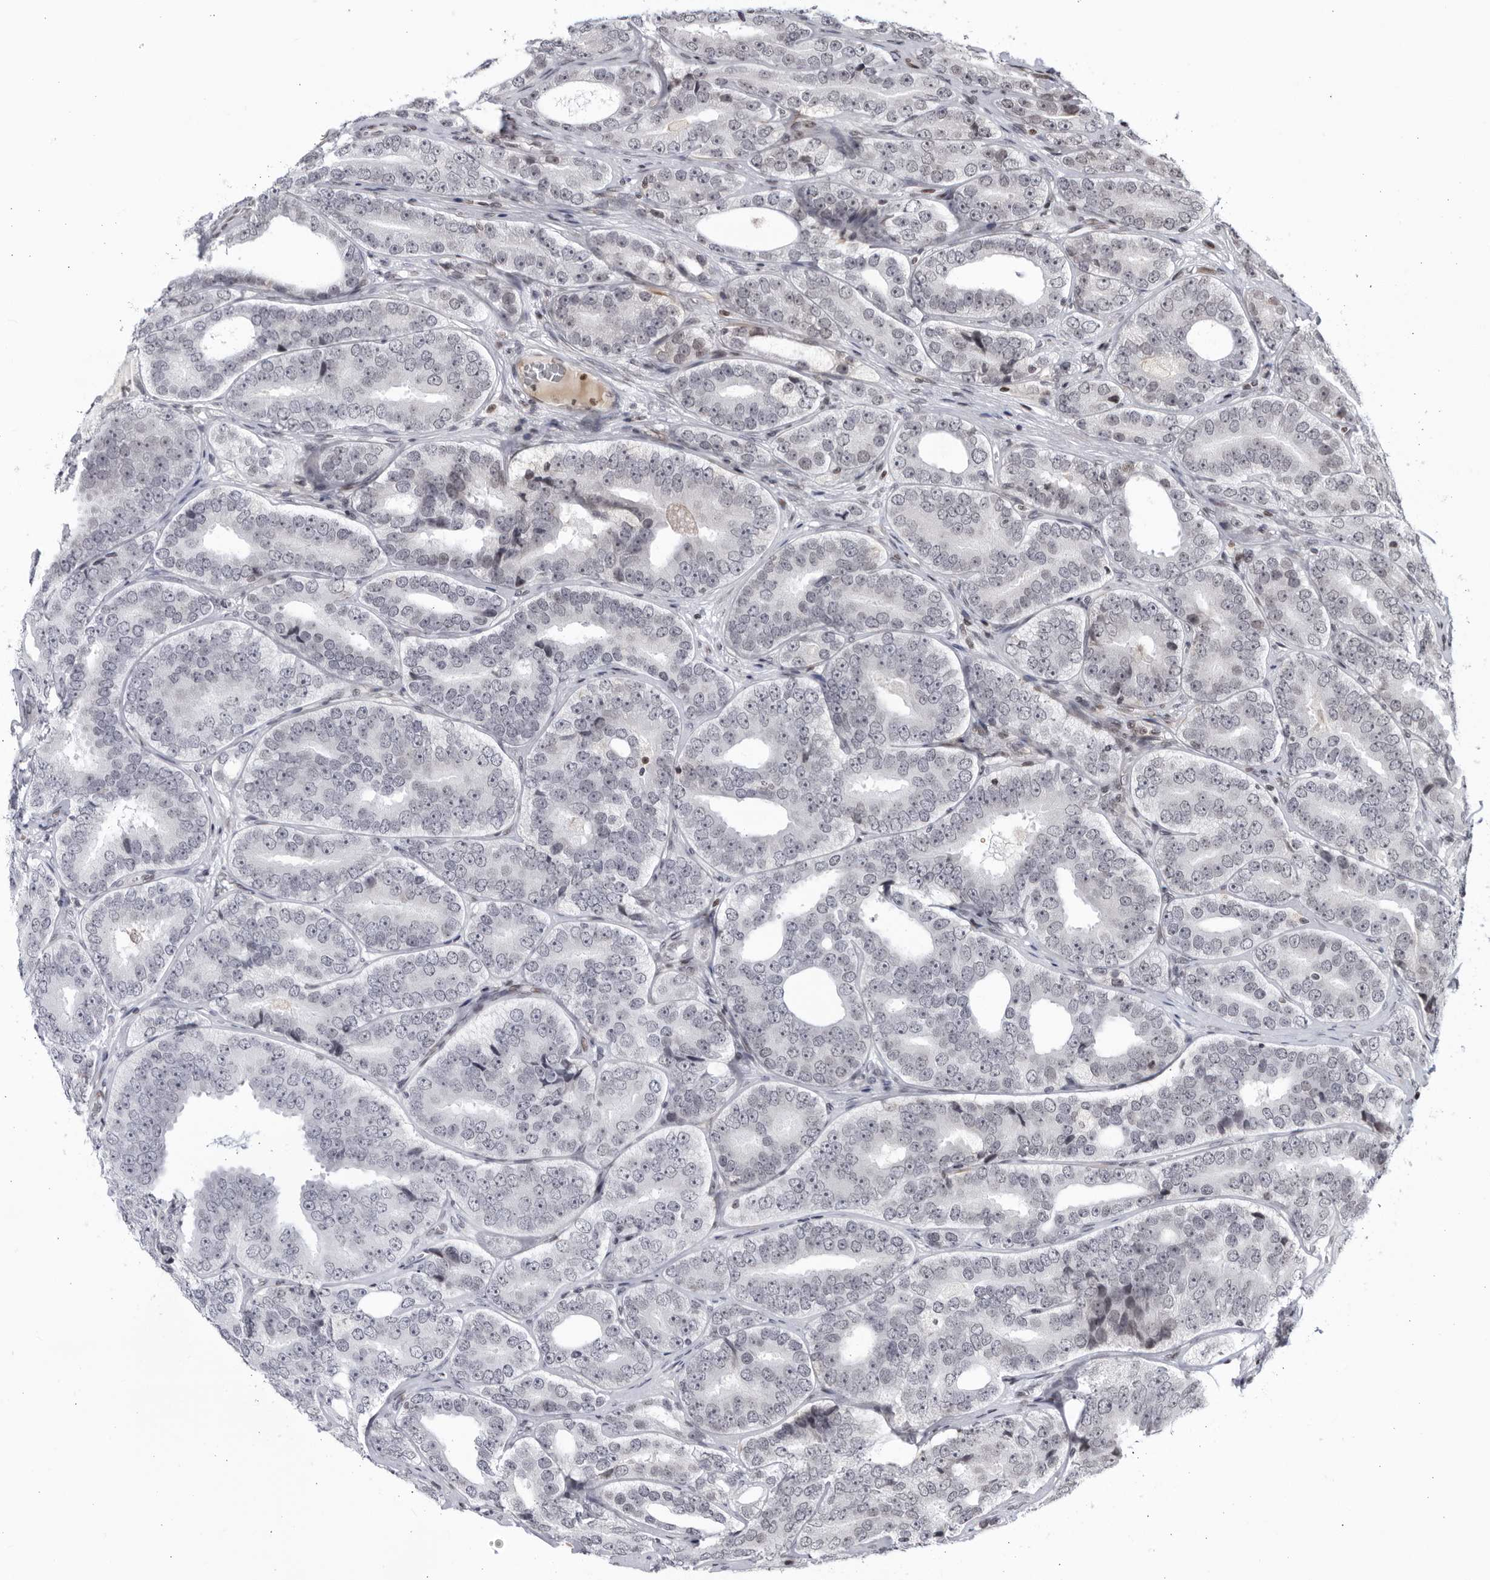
{"staining": {"intensity": "negative", "quantity": "none", "location": "none"}, "tissue": "prostate cancer", "cell_type": "Tumor cells", "image_type": "cancer", "snomed": [{"axis": "morphology", "description": "Adenocarcinoma, High grade"}, {"axis": "topography", "description": "Prostate"}], "caption": "High power microscopy image of an immunohistochemistry (IHC) histopathology image of prostate cancer, revealing no significant staining in tumor cells. (Stains: DAB (3,3'-diaminobenzidine) immunohistochemistry with hematoxylin counter stain, Microscopy: brightfield microscopy at high magnification).", "gene": "DTL", "patient": {"sex": "male", "age": 56}}